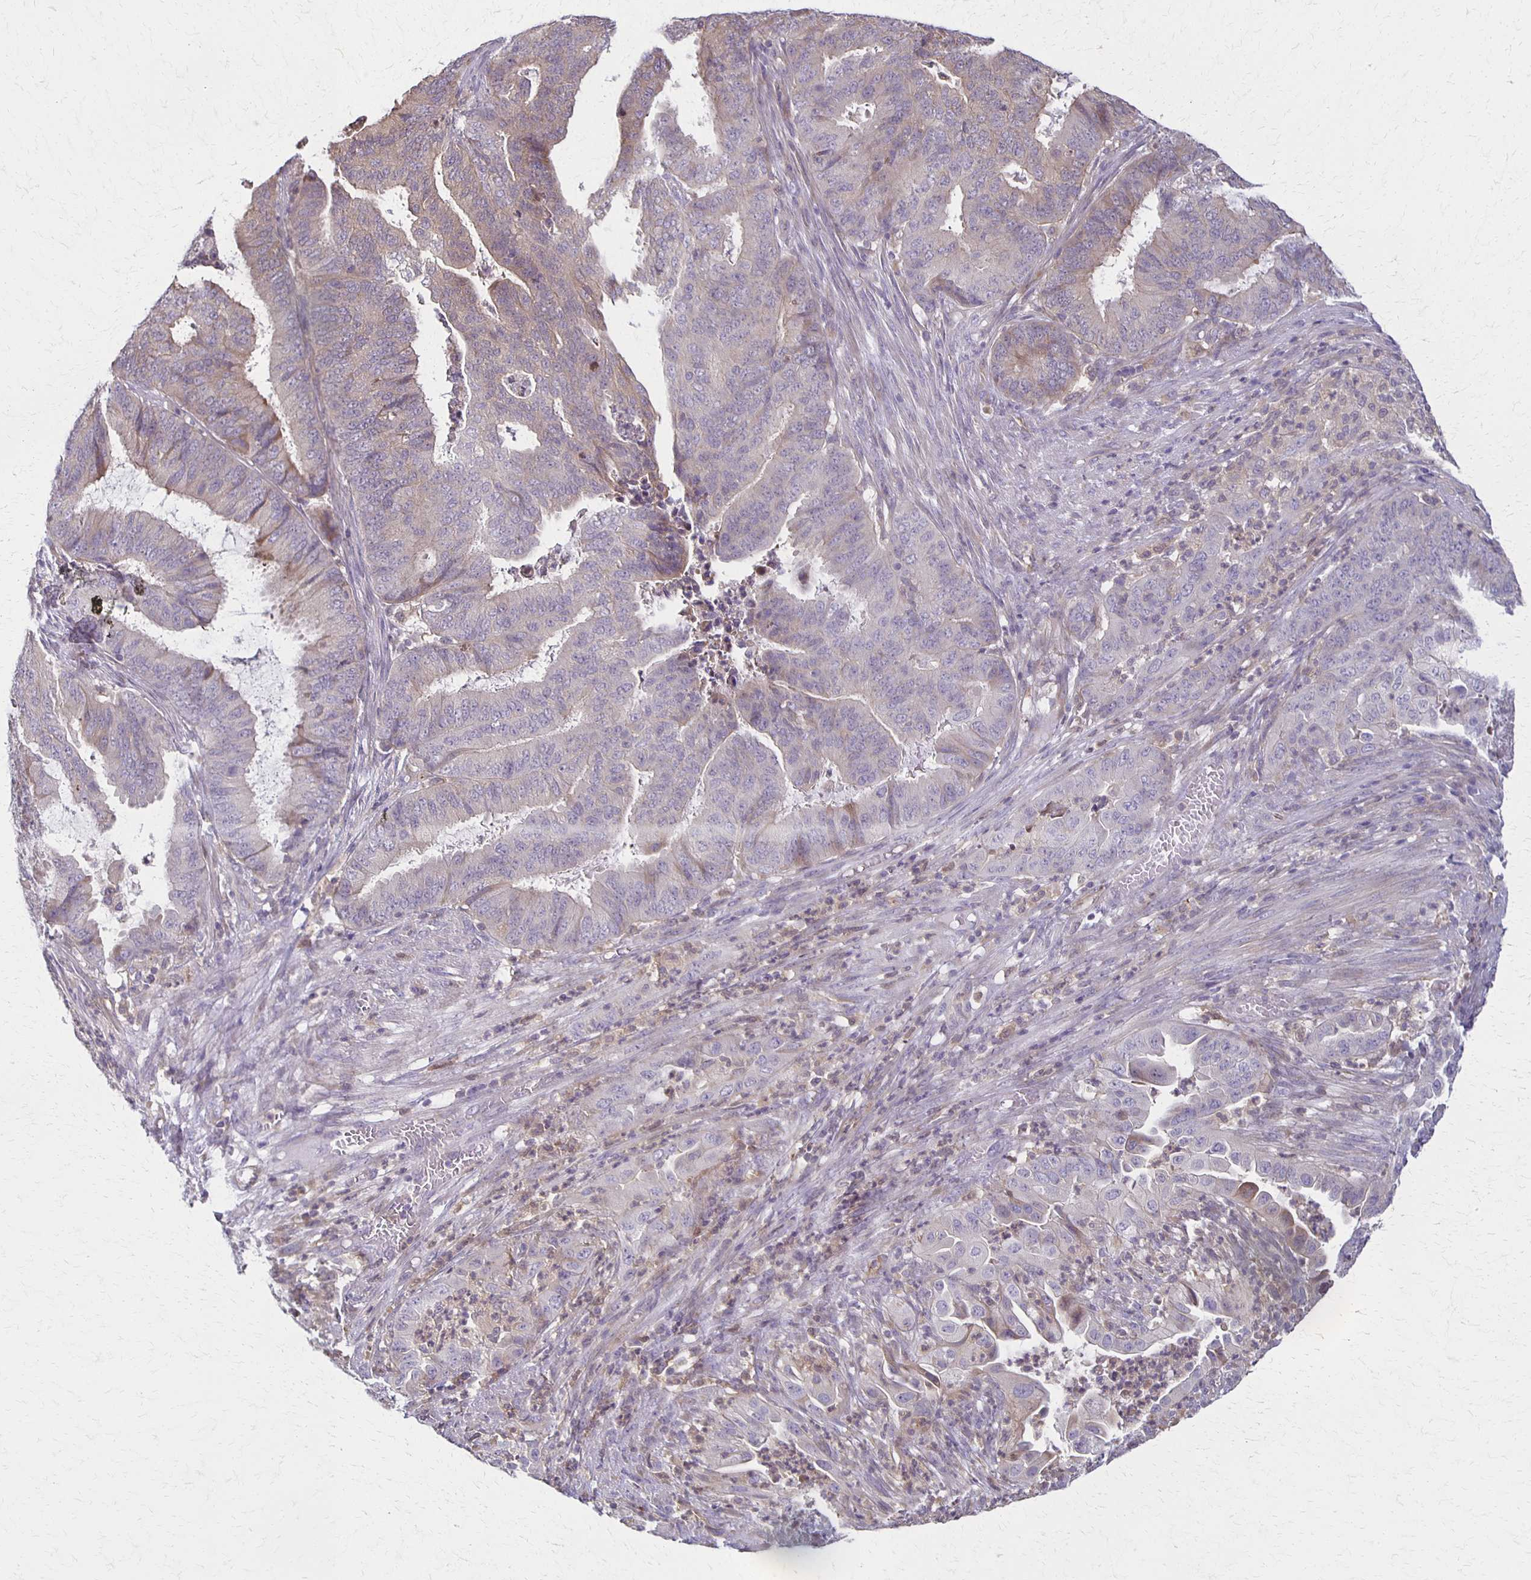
{"staining": {"intensity": "weak", "quantity": "25%-75%", "location": "cytoplasmic/membranous"}, "tissue": "endometrial cancer", "cell_type": "Tumor cells", "image_type": "cancer", "snomed": [{"axis": "morphology", "description": "Adenocarcinoma, NOS"}, {"axis": "topography", "description": "Endometrium"}], "caption": "Adenocarcinoma (endometrial) was stained to show a protein in brown. There is low levels of weak cytoplasmic/membranous positivity in about 25%-75% of tumor cells.", "gene": "GPX4", "patient": {"sex": "female", "age": 51}}